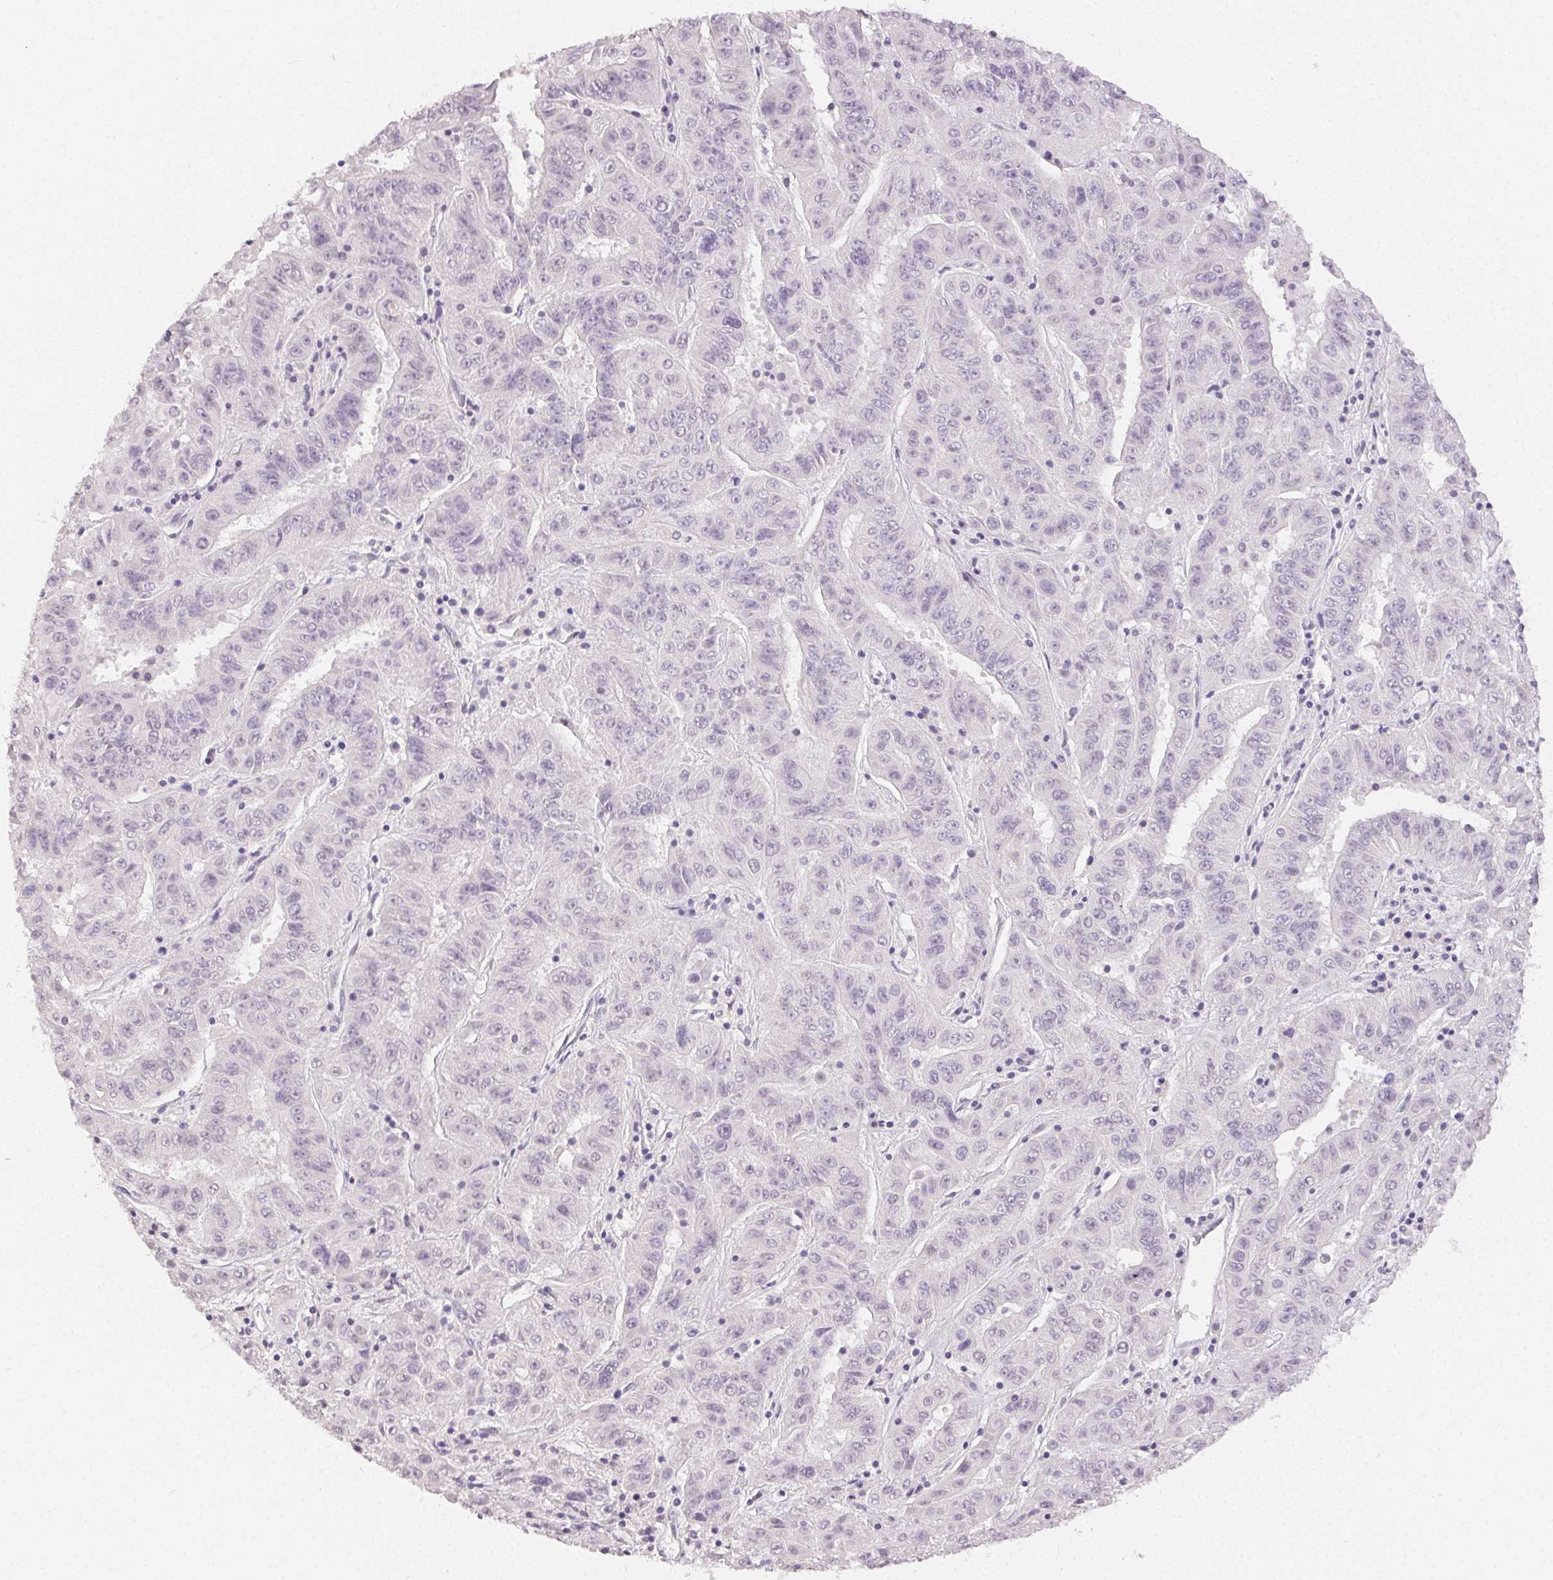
{"staining": {"intensity": "negative", "quantity": "none", "location": "none"}, "tissue": "pancreatic cancer", "cell_type": "Tumor cells", "image_type": "cancer", "snomed": [{"axis": "morphology", "description": "Adenocarcinoma, NOS"}, {"axis": "topography", "description": "Pancreas"}], "caption": "Tumor cells are negative for protein expression in human pancreatic cancer.", "gene": "TMEM174", "patient": {"sex": "male", "age": 63}}